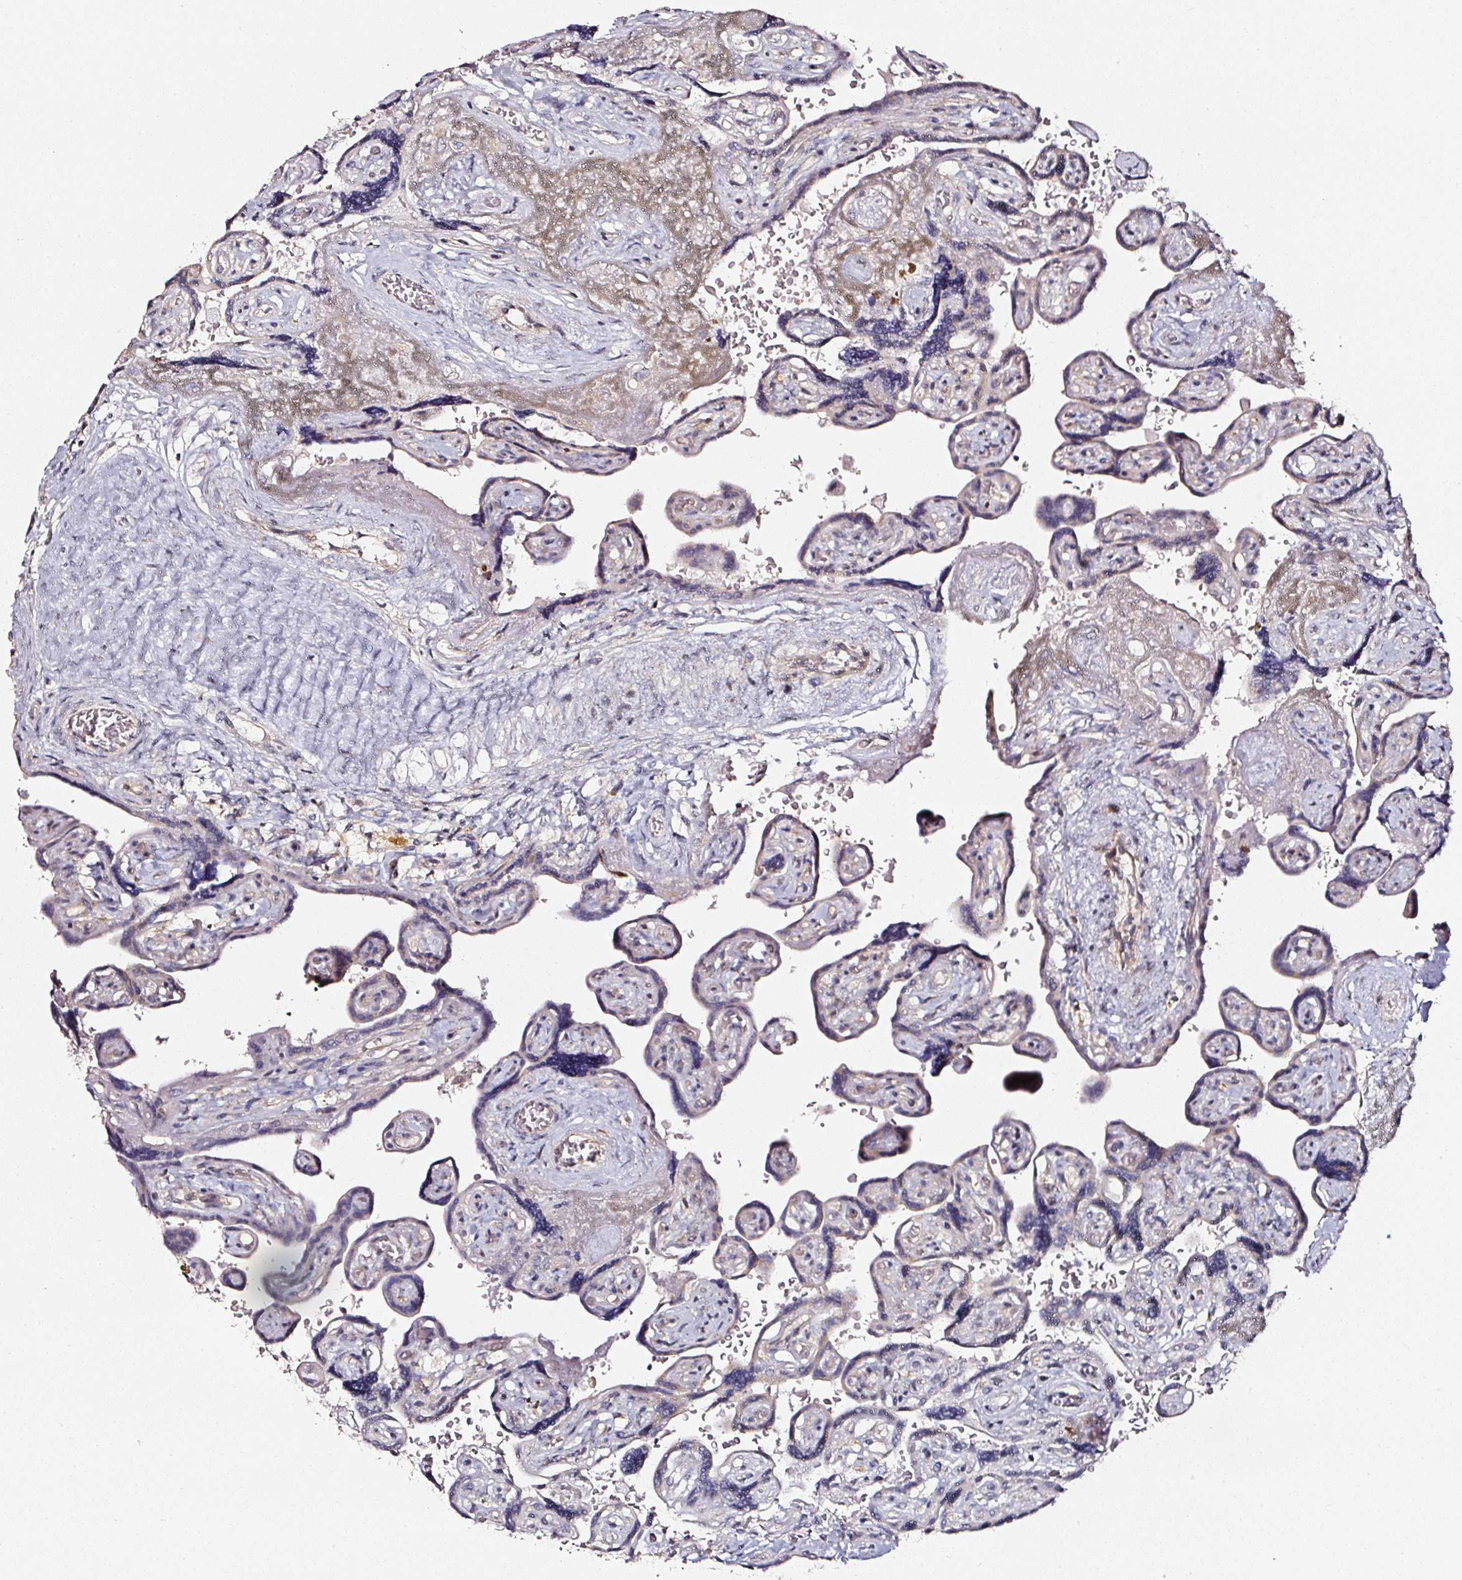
{"staining": {"intensity": "weak", "quantity": "25%-75%", "location": "cytoplasmic/membranous"}, "tissue": "placenta", "cell_type": "Trophoblastic cells", "image_type": "normal", "snomed": [{"axis": "morphology", "description": "Normal tissue, NOS"}, {"axis": "topography", "description": "Placenta"}], "caption": "This micrograph displays IHC staining of benign placenta, with low weak cytoplasmic/membranous positivity in approximately 25%-75% of trophoblastic cells.", "gene": "NTRK1", "patient": {"sex": "female", "age": 32}}